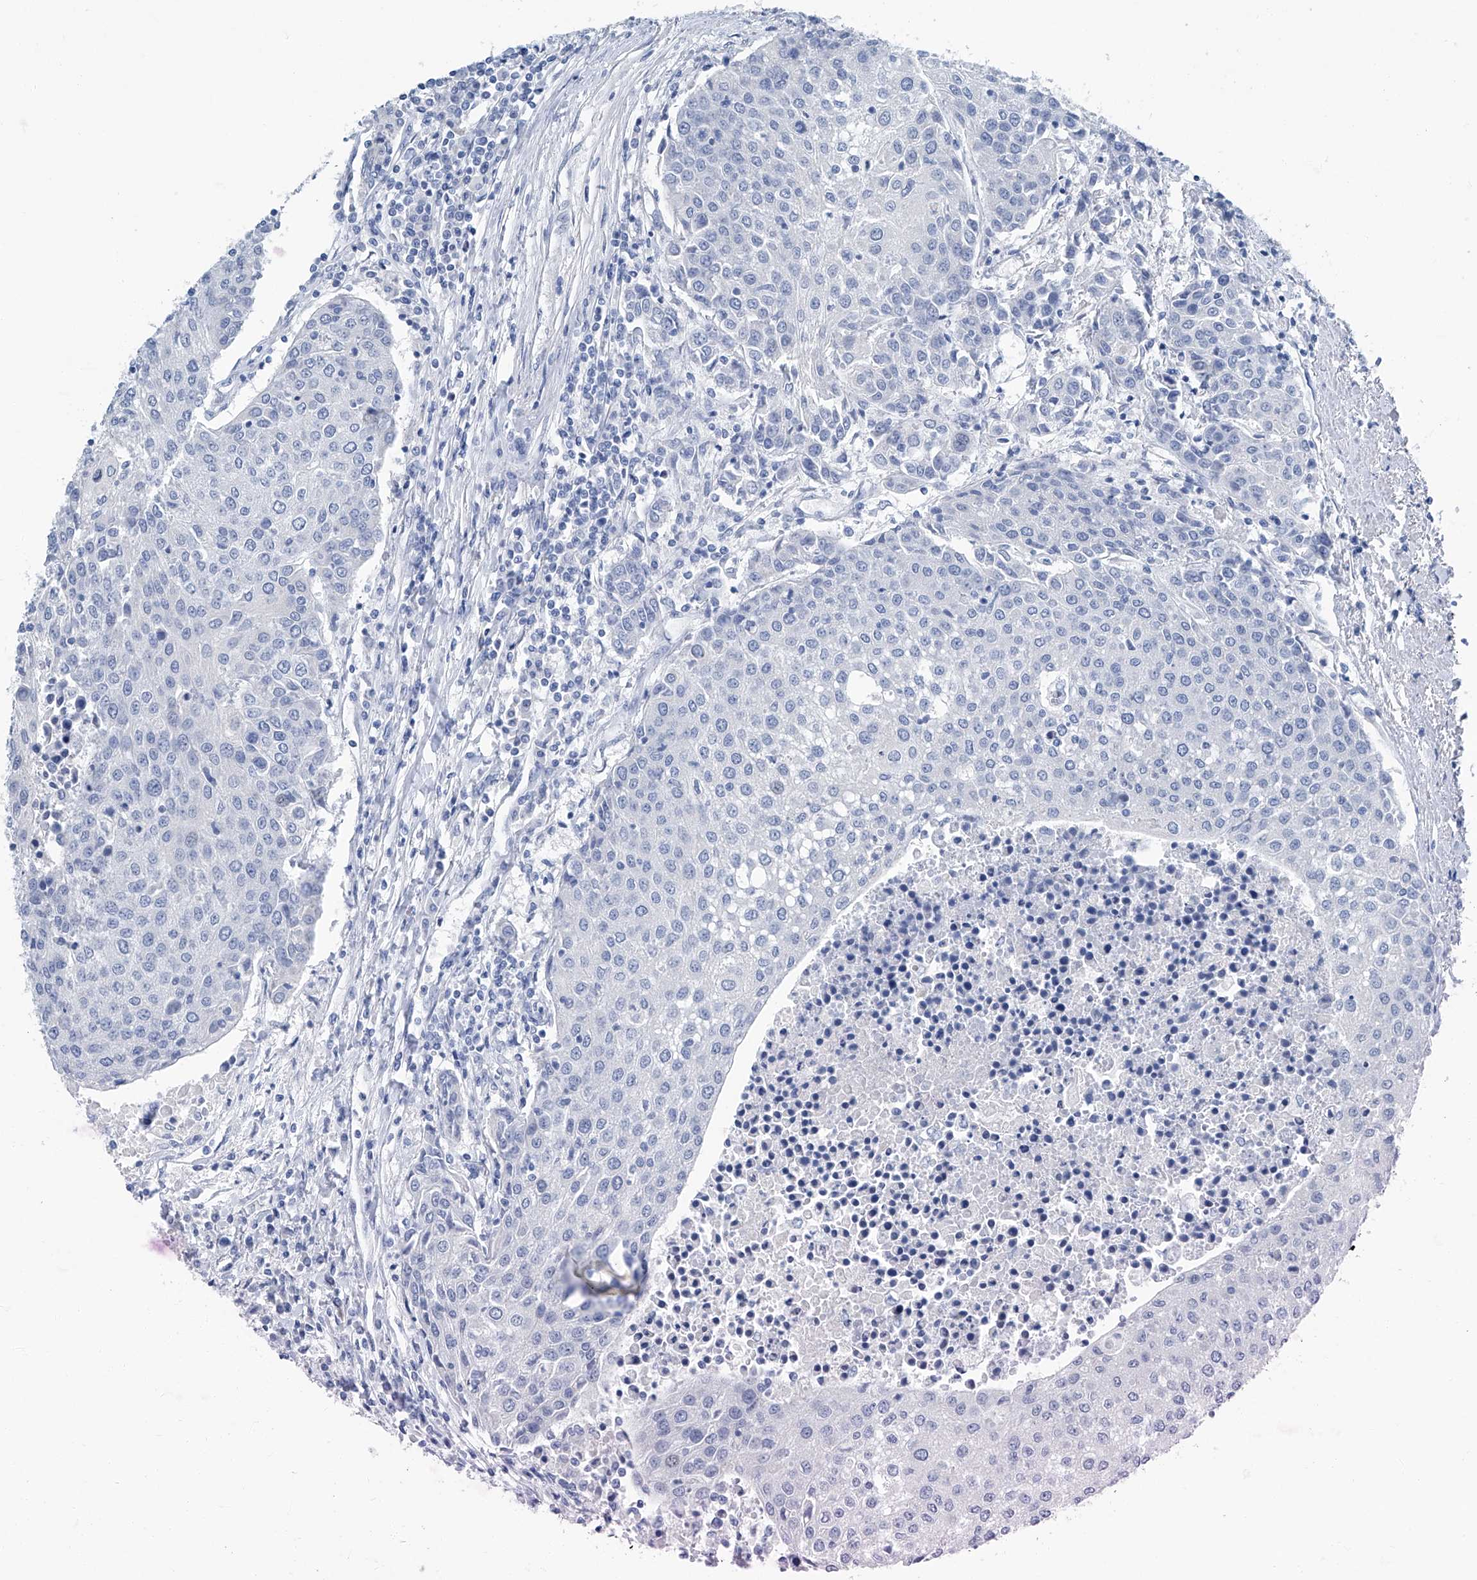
{"staining": {"intensity": "negative", "quantity": "none", "location": "none"}, "tissue": "urothelial cancer", "cell_type": "Tumor cells", "image_type": "cancer", "snomed": [{"axis": "morphology", "description": "Urothelial carcinoma, High grade"}, {"axis": "topography", "description": "Urinary bladder"}], "caption": "Protein analysis of urothelial cancer shows no significant expression in tumor cells.", "gene": "CYP2A7", "patient": {"sex": "female", "age": 85}}